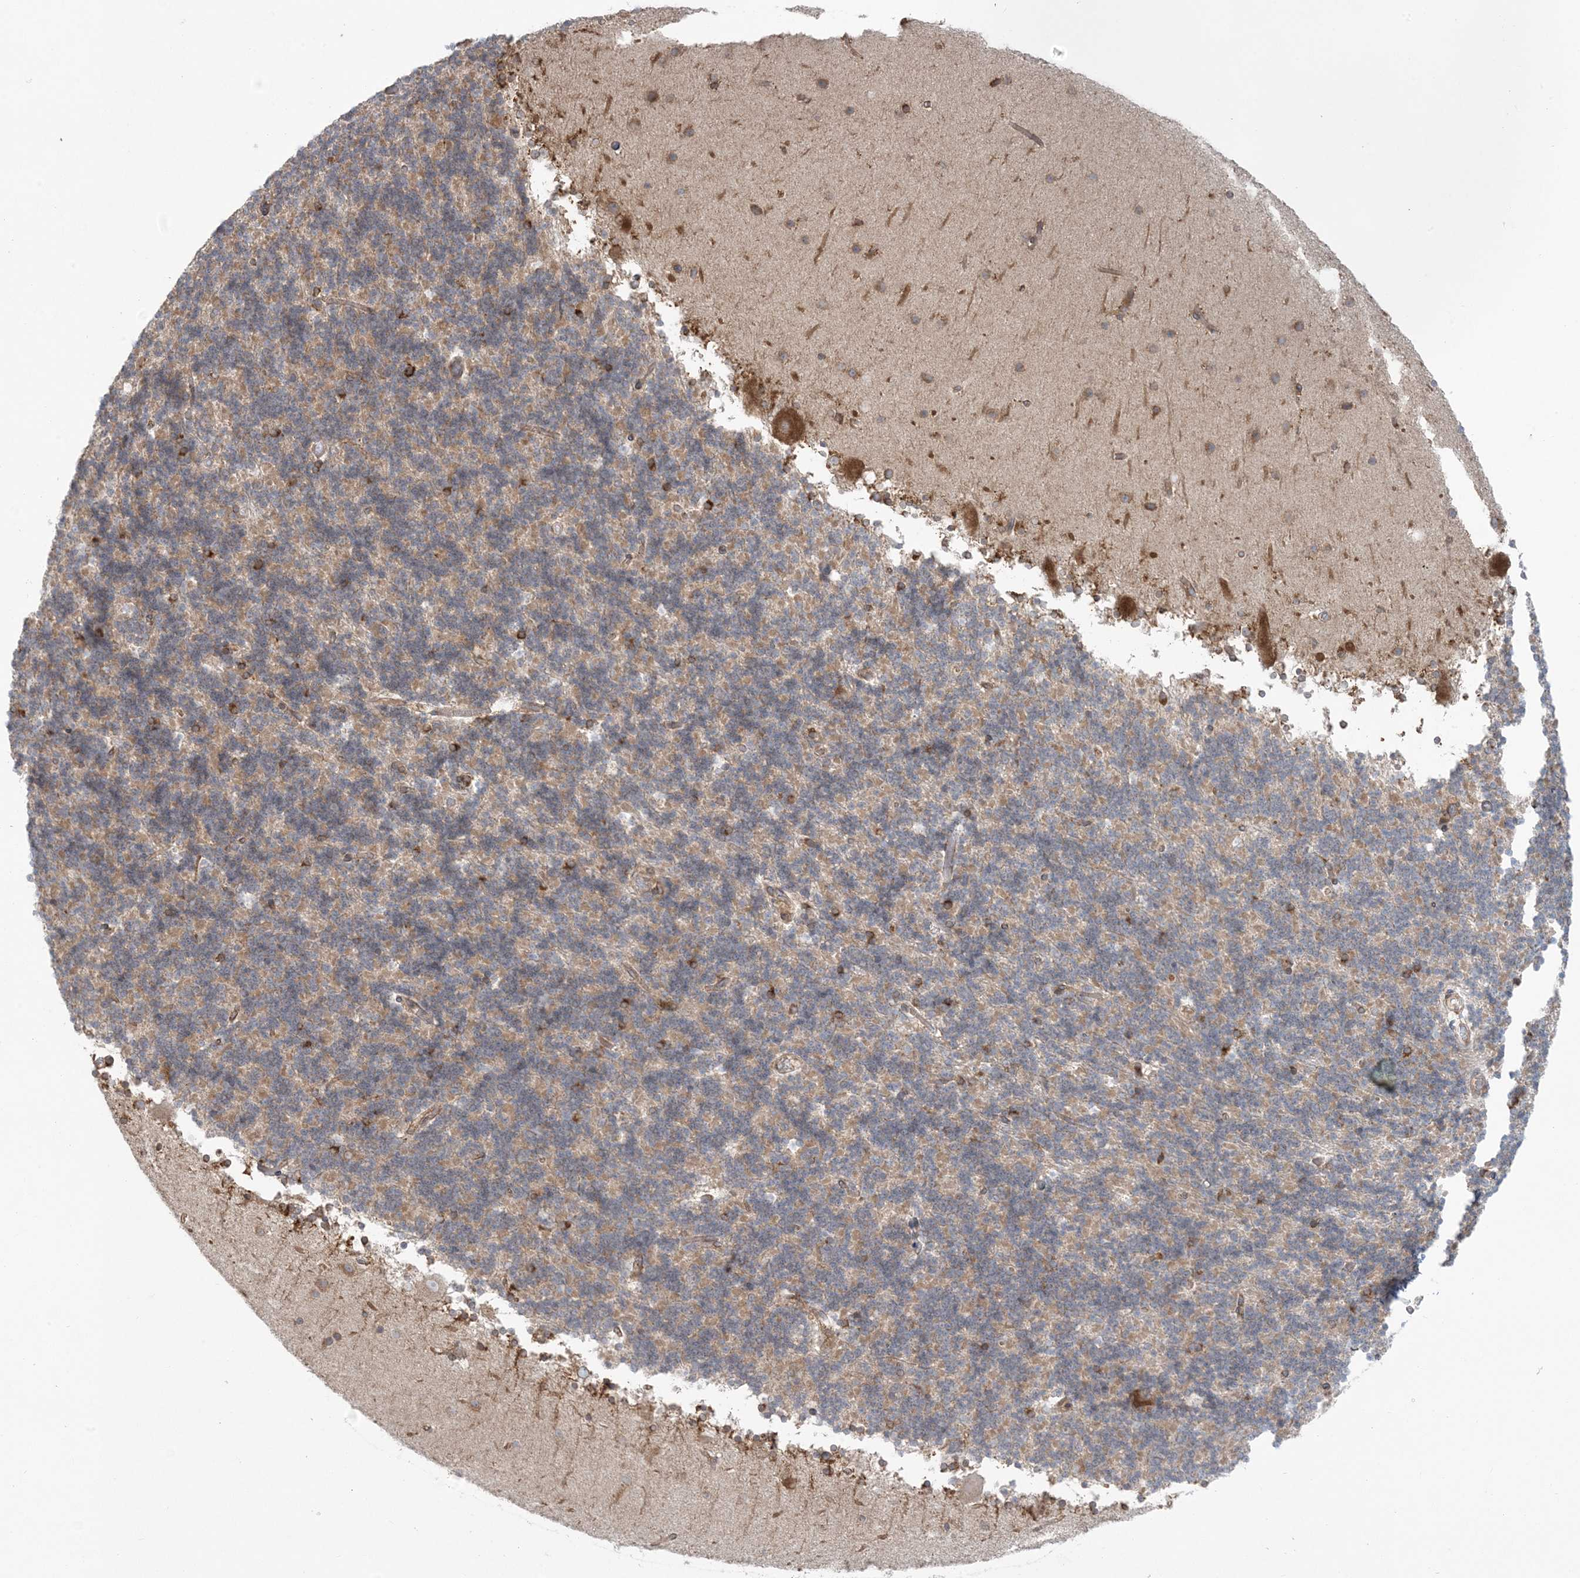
{"staining": {"intensity": "moderate", "quantity": "25%-75%", "location": "cytoplasmic/membranous"}, "tissue": "cerebellum", "cell_type": "Cells in granular layer", "image_type": "normal", "snomed": [{"axis": "morphology", "description": "Normal tissue, NOS"}, {"axis": "topography", "description": "Cerebellum"}], "caption": "Protein analysis of benign cerebellum demonstrates moderate cytoplasmic/membranous expression in about 25%-75% of cells in granular layer.", "gene": "UBXN4", "patient": {"sex": "male", "age": 57}}